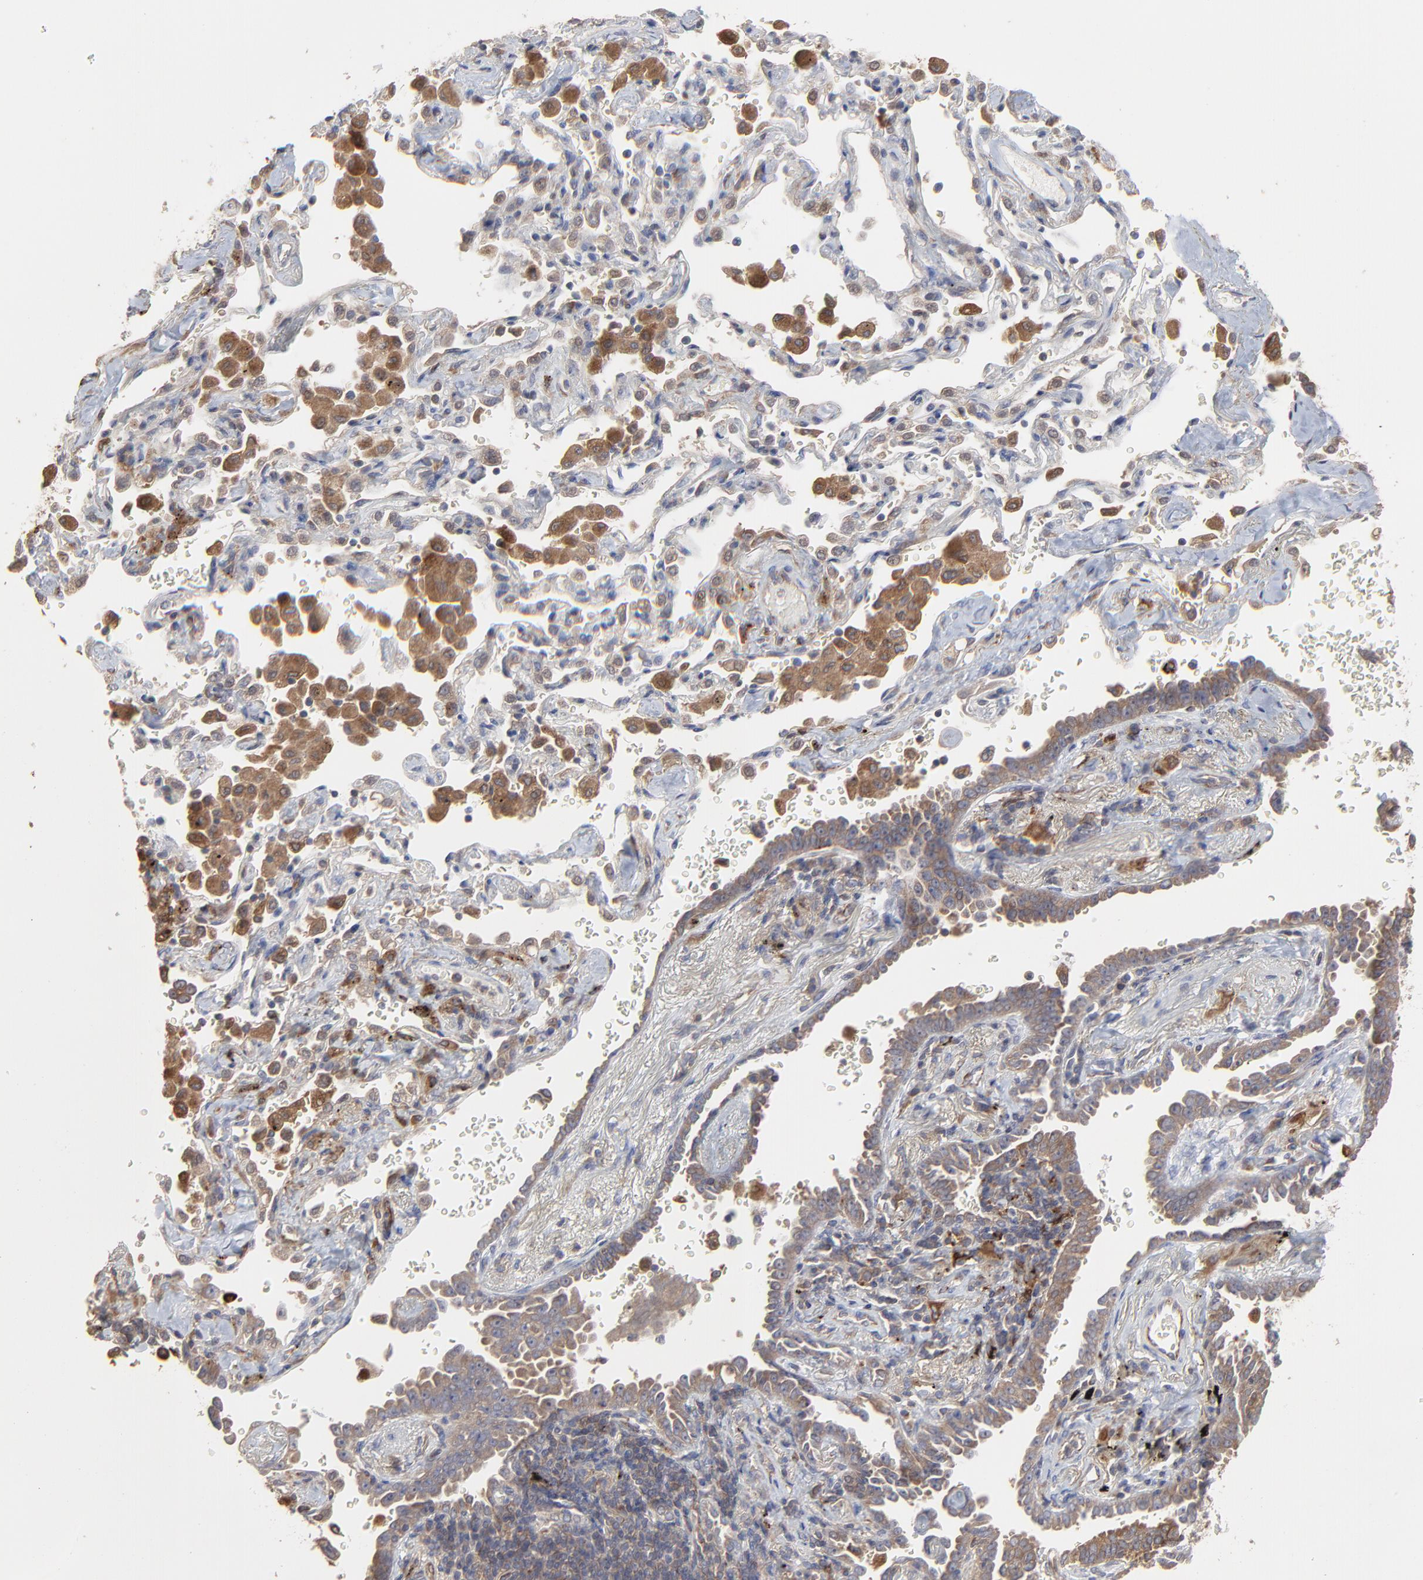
{"staining": {"intensity": "moderate", "quantity": ">75%", "location": "cytoplasmic/membranous"}, "tissue": "lung cancer", "cell_type": "Tumor cells", "image_type": "cancer", "snomed": [{"axis": "morphology", "description": "Adenocarcinoma, NOS"}, {"axis": "topography", "description": "Lung"}], "caption": "IHC image of human adenocarcinoma (lung) stained for a protein (brown), which displays medium levels of moderate cytoplasmic/membranous positivity in about >75% of tumor cells.", "gene": "RAB9A", "patient": {"sex": "female", "age": 64}}